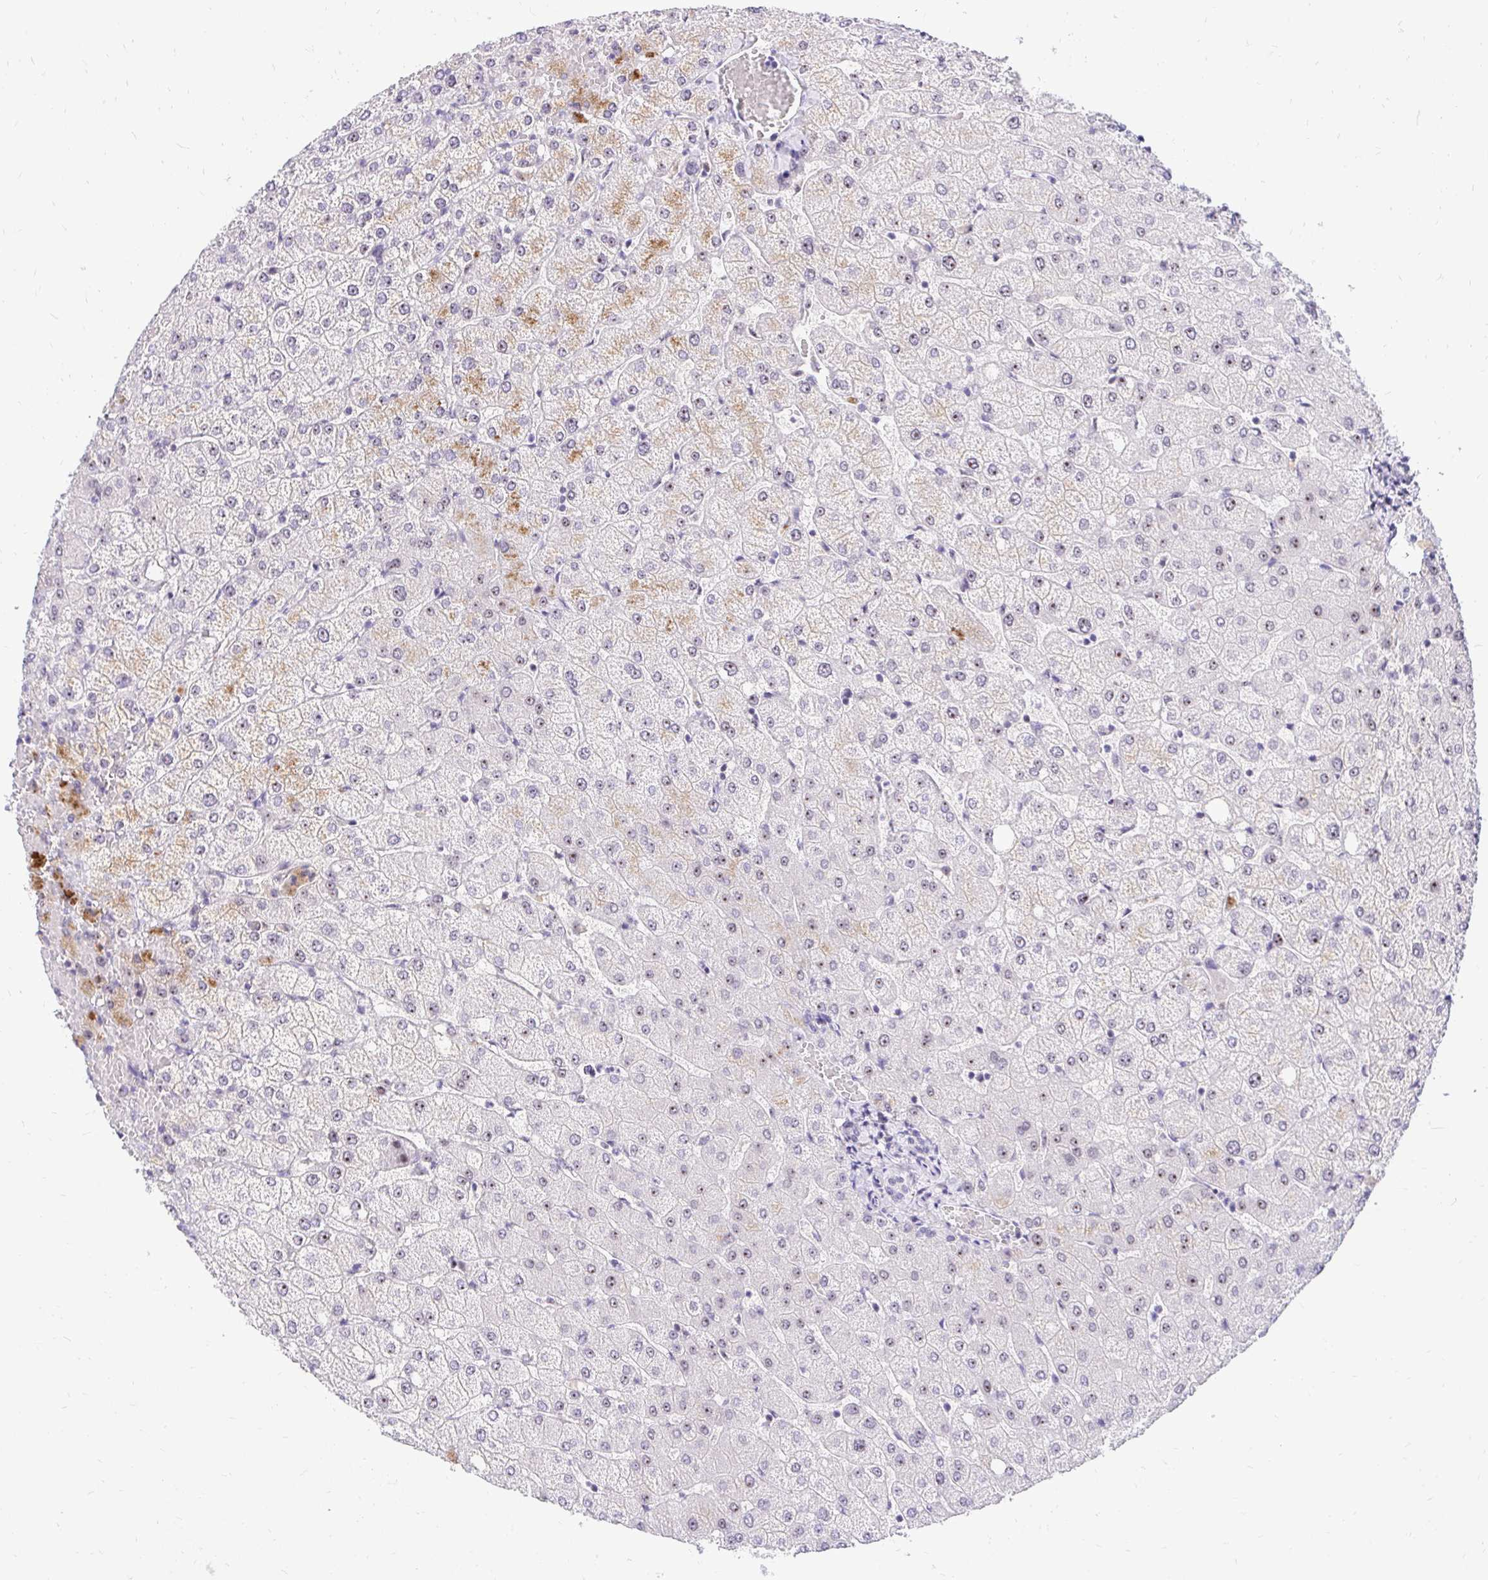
{"staining": {"intensity": "negative", "quantity": "none", "location": "none"}, "tissue": "liver", "cell_type": "Cholangiocytes", "image_type": "normal", "snomed": [{"axis": "morphology", "description": "Normal tissue, NOS"}, {"axis": "topography", "description": "Liver"}], "caption": "The micrograph reveals no significant expression in cholangiocytes of liver. Nuclei are stained in blue.", "gene": "NIFK", "patient": {"sex": "female", "age": 54}}